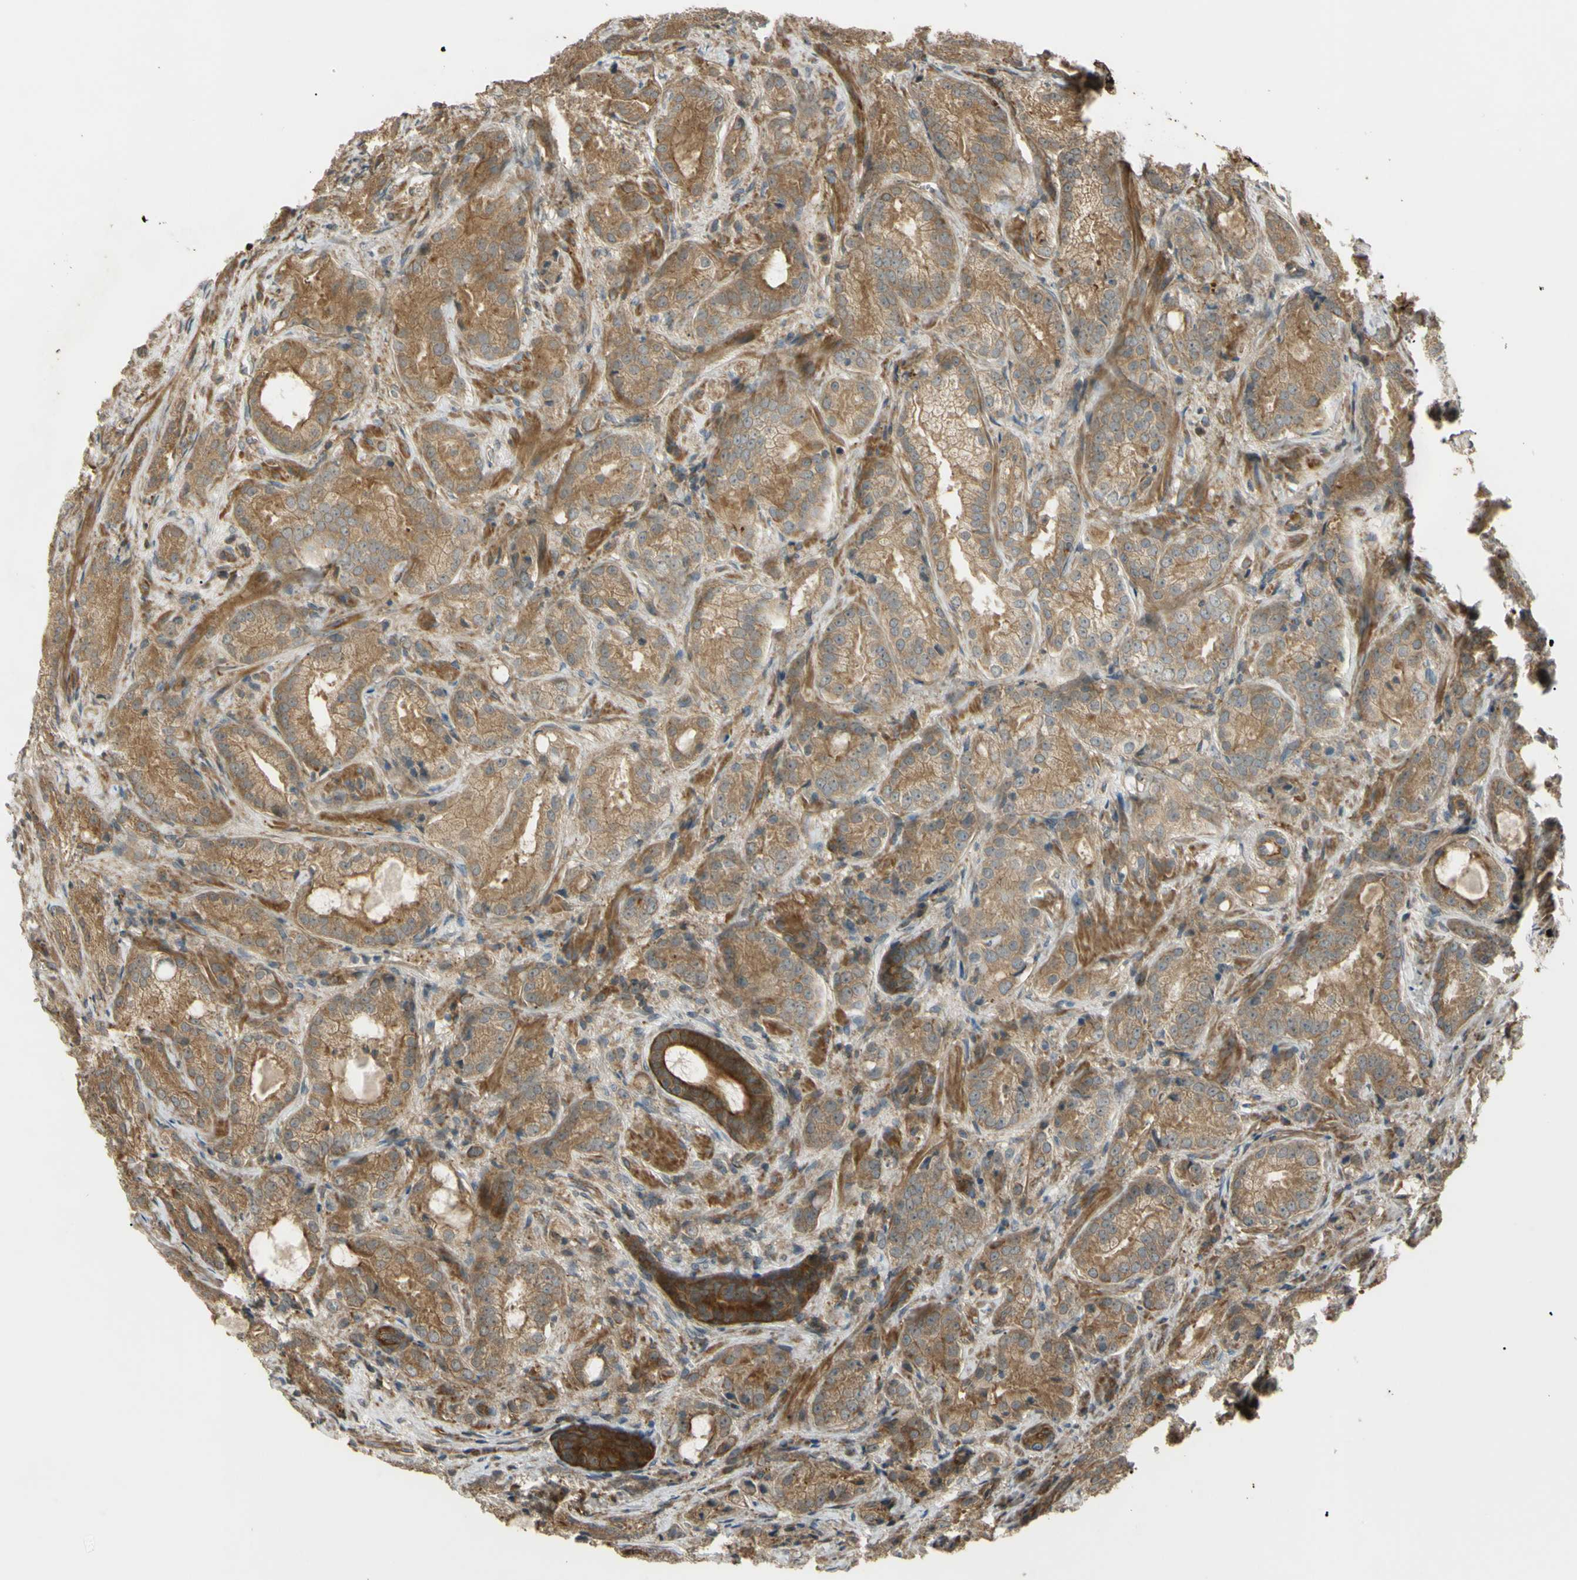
{"staining": {"intensity": "moderate", "quantity": ">75%", "location": "cytoplasmic/membranous"}, "tissue": "prostate cancer", "cell_type": "Tumor cells", "image_type": "cancer", "snomed": [{"axis": "morphology", "description": "Adenocarcinoma, High grade"}, {"axis": "topography", "description": "Prostate"}], "caption": "Immunohistochemistry (IHC) of prostate cancer displays medium levels of moderate cytoplasmic/membranous expression in approximately >75% of tumor cells.", "gene": "FLII", "patient": {"sex": "male", "age": 64}}